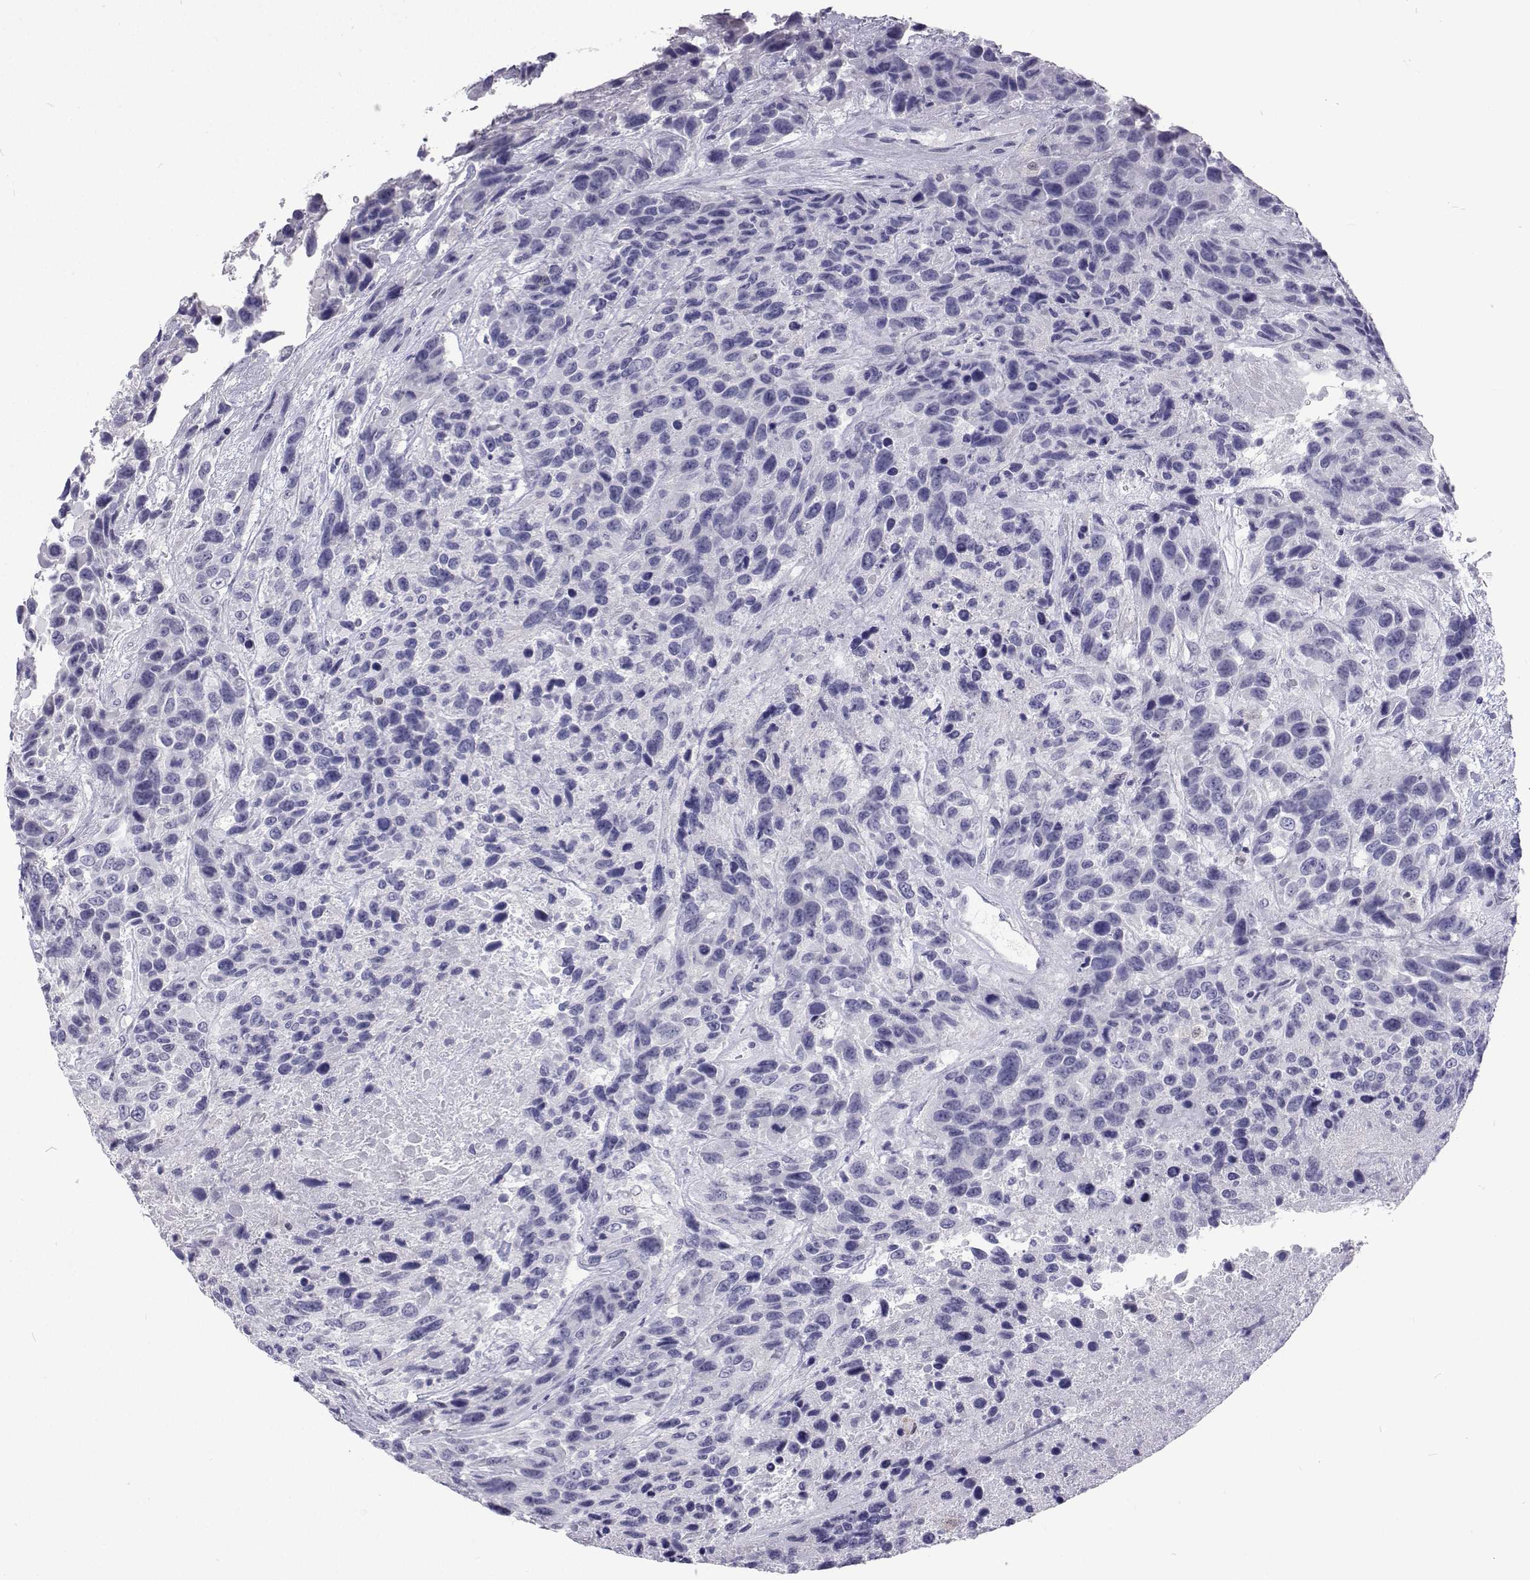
{"staining": {"intensity": "negative", "quantity": "none", "location": "none"}, "tissue": "urothelial cancer", "cell_type": "Tumor cells", "image_type": "cancer", "snomed": [{"axis": "morphology", "description": "Urothelial carcinoma, High grade"}, {"axis": "topography", "description": "Urinary bladder"}], "caption": "The histopathology image displays no staining of tumor cells in urothelial cancer.", "gene": "GALM", "patient": {"sex": "female", "age": 70}}